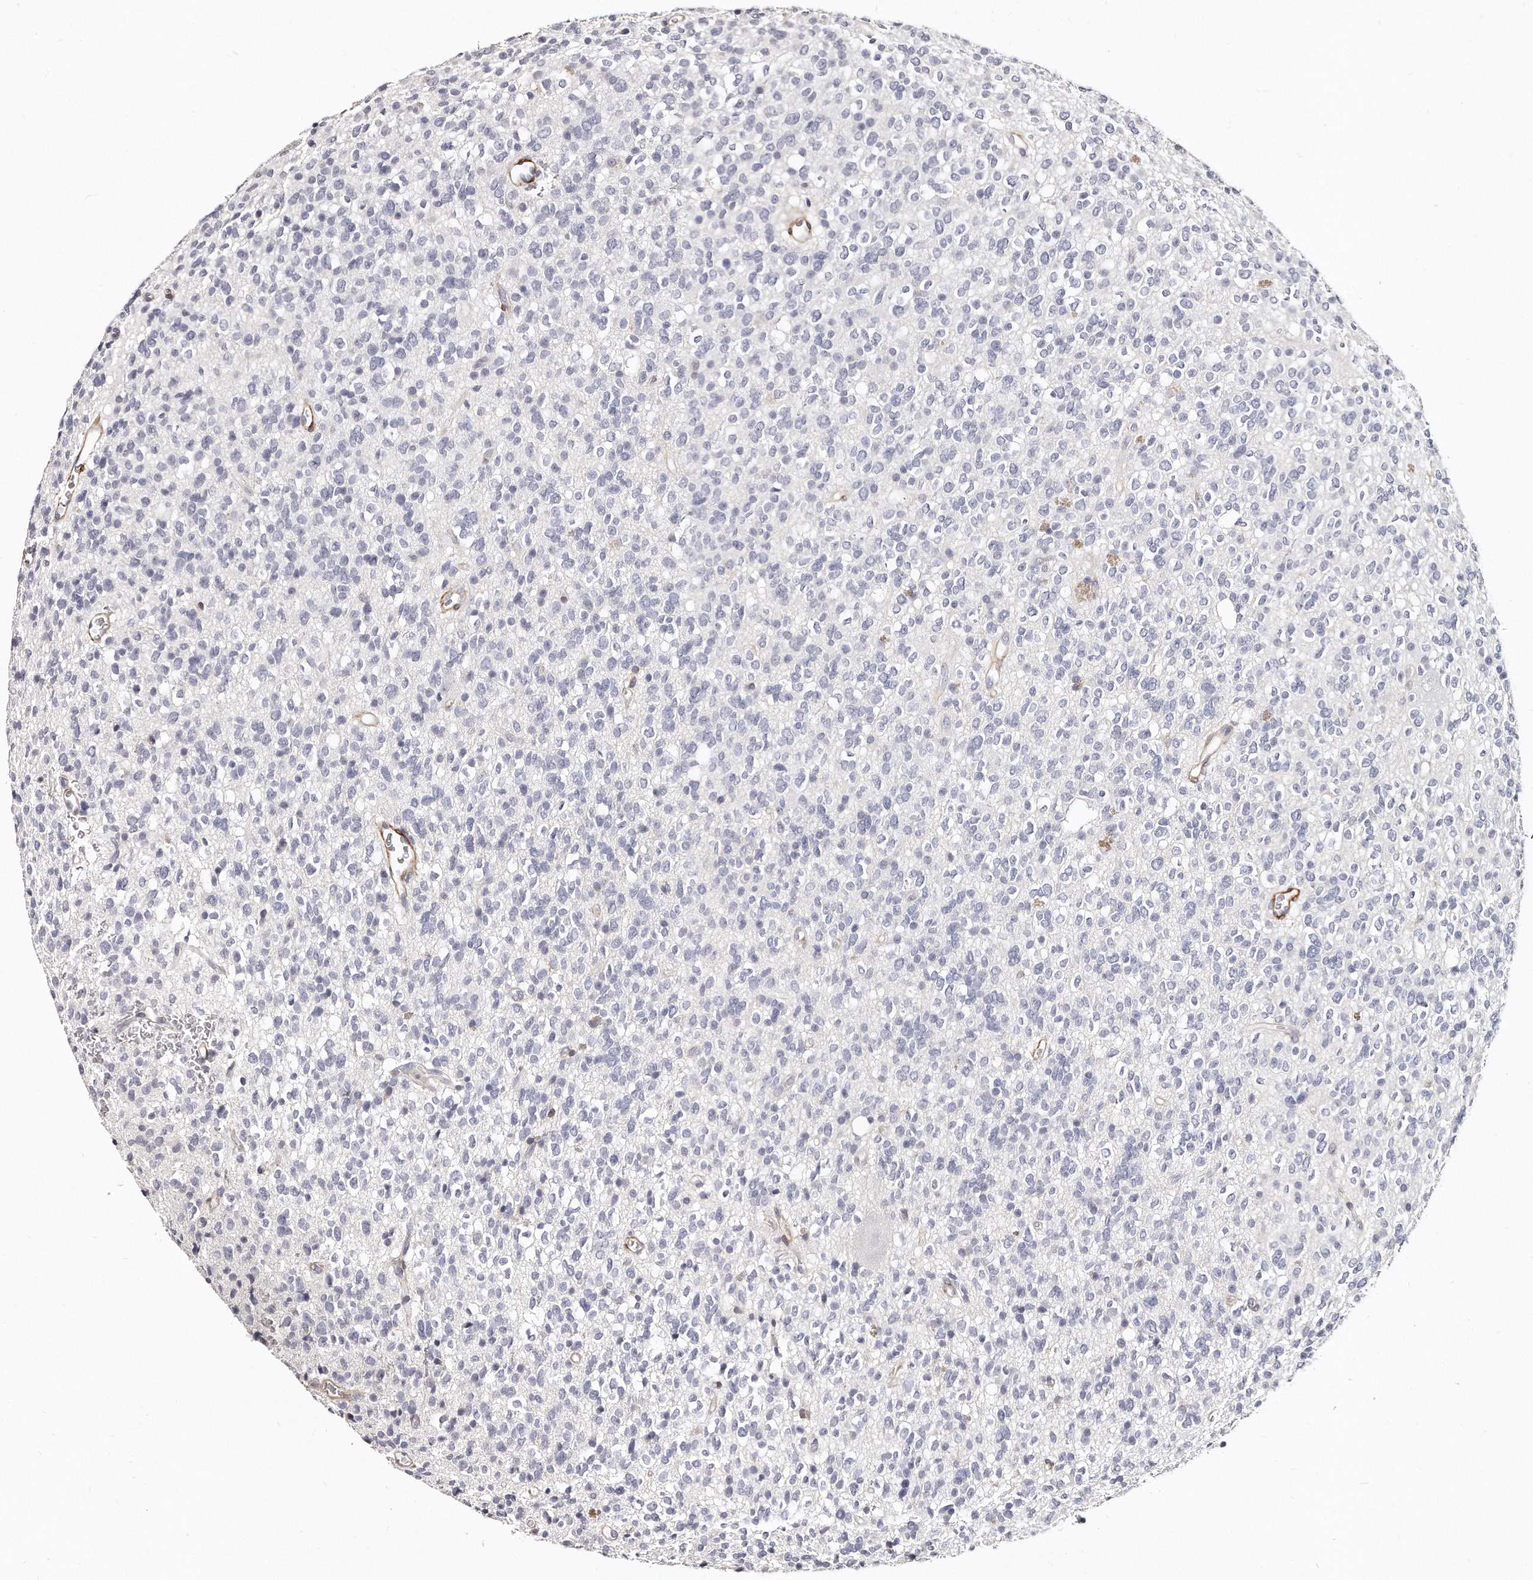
{"staining": {"intensity": "negative", "quantity": "none", "location": "none"}, "tissue": "glioma", "cell_type": "Tumor cells", "image_type": "cancer", "snomed": [{"axis": "morphology", "description": "Glioma, malignant, High grade"}, {"axis": "topography", "description": "Brain"}], "caption": "Histopathology image shows no significant protein expression in tumor cells of malignant glioma (high-grade).", "gene": "LMOD1", "patient": {"sex": "male", "age": 34}}